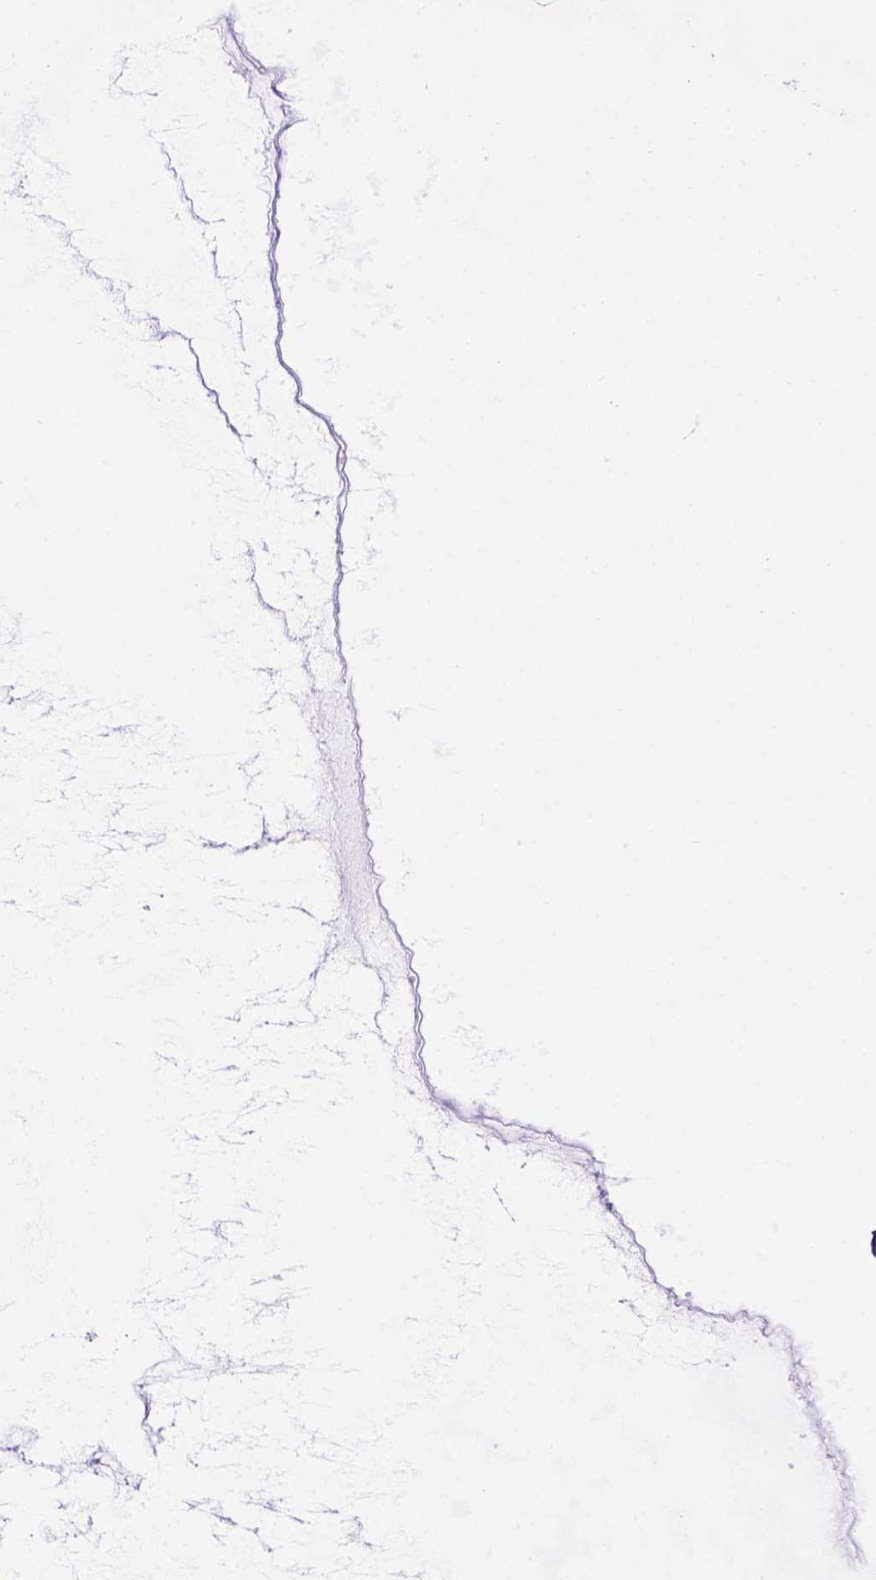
{"staining": {"intensity": "negative", "quantity": "none", "location": "none"}, "tissue": "ovarian cancer", "cell_type": "Tumor cells", "image_type": "cancer", "snomed": [{"axis": "morphology", "description": "Cystadenocarcinoma, mucinous, NOS"}, {"axis": "topography", "description": "Ovary"}], "caption": "Human ovarian cancer stained for a protein using immunohistochemistry exhibits no staining in tumor cells.", "gene": "ADAM12", "patient": {"sex": "female", "age": 41}}